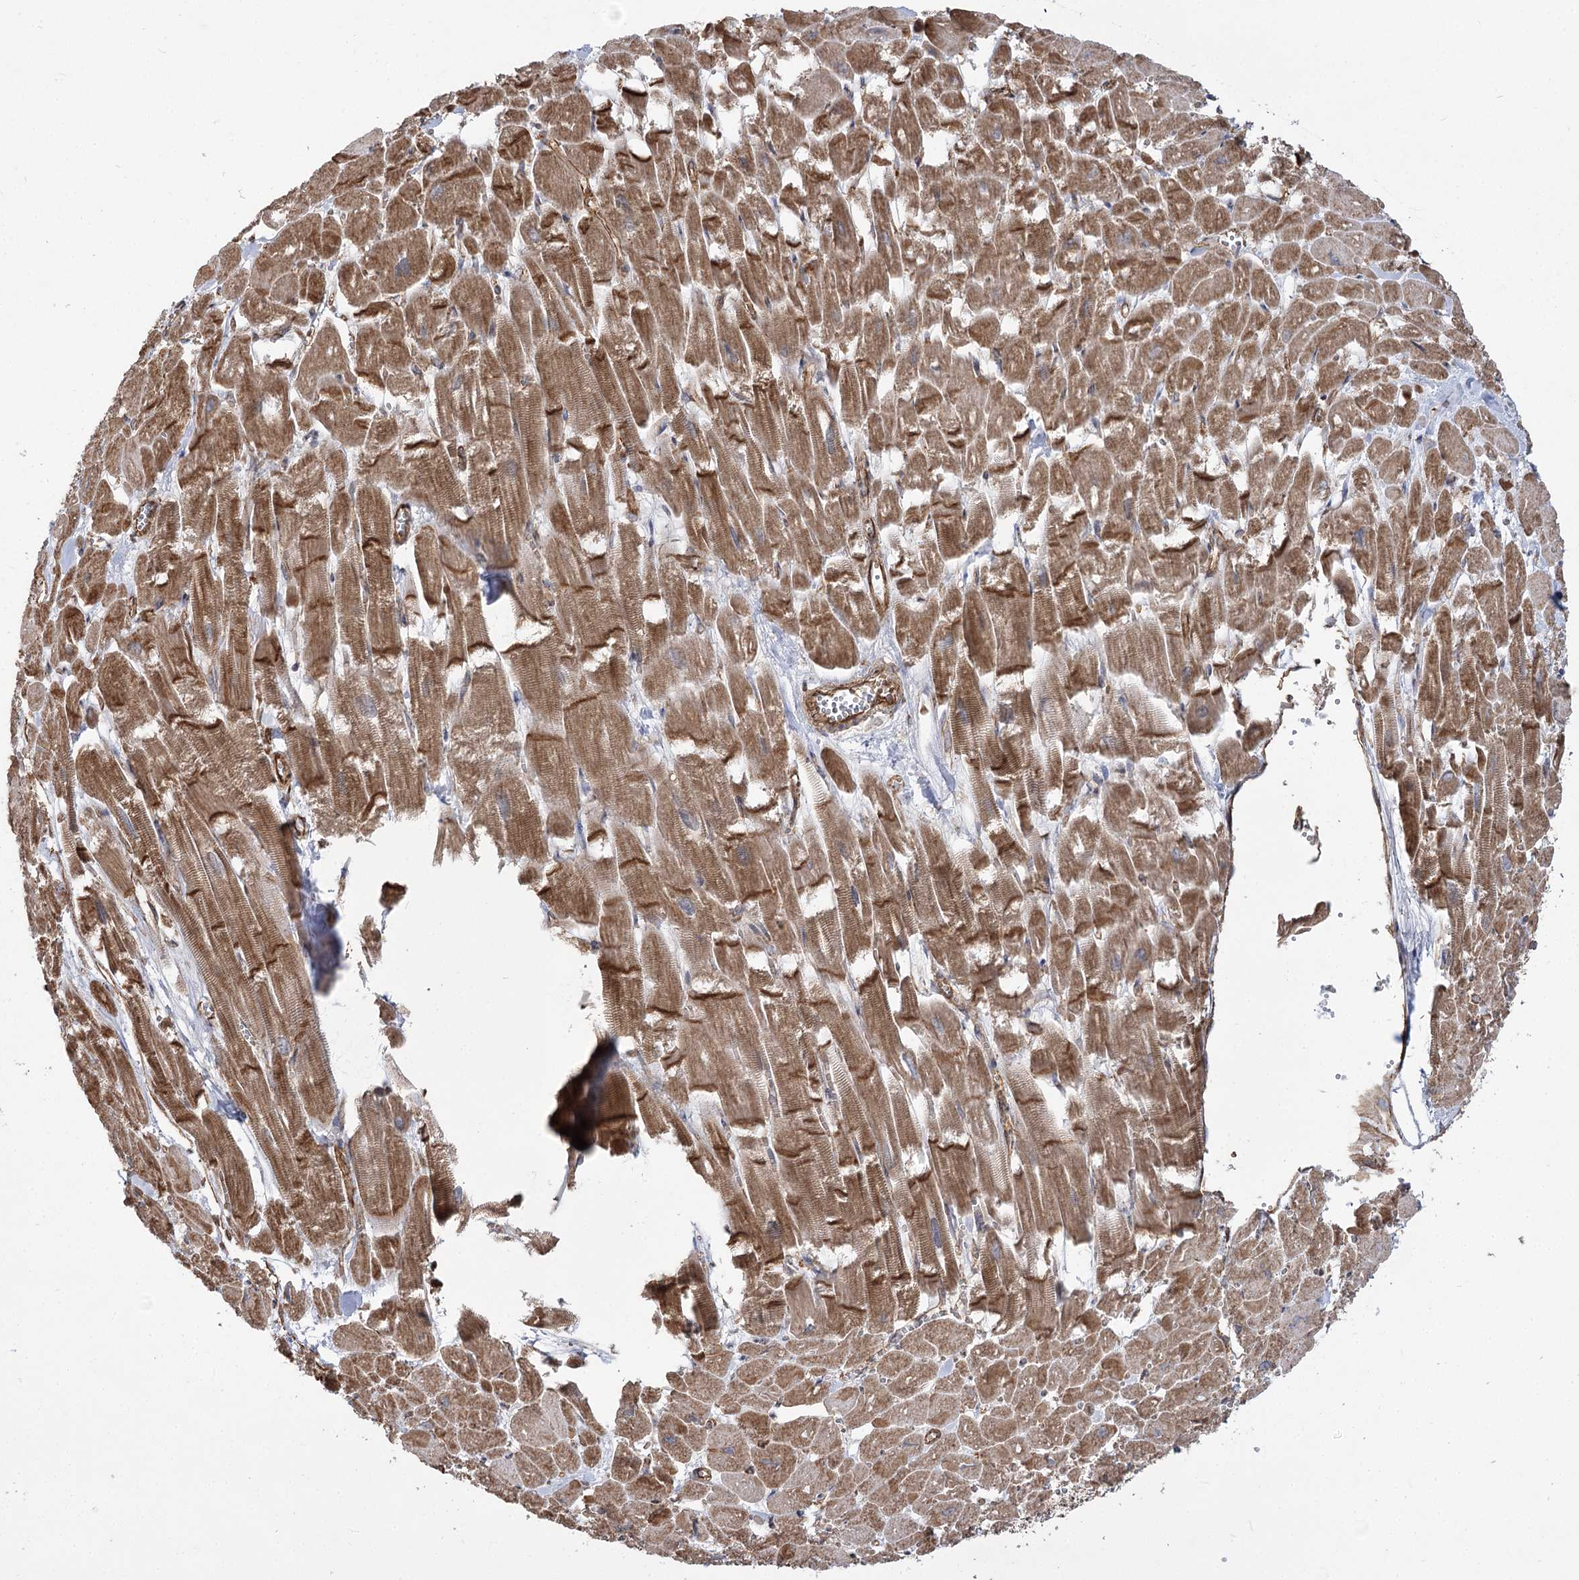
{"staining": {"intensity": "moderate", "quantity": ">75%", "location": "cytoplasmic/membranous"}, "tissue": "heart muscle", "cell_type": "Cardiomyocytes", "image_type": "normal", "snomed": [{"axis": "morphology", "description": "Normal tissue, NOS"}, {"axis": "topography", "description": "Heart"}], "caption": "This micrograph demonstrates unremarkable heart muscle stained with IHC to label a protein in brown. The cytoplasmic/membranous of cardiomyocytes show moderate positivity for the protein. Nuclei are counter-stained blue.", "gene": "SH3BP5L", "patient": {"sex": "male", "age": 54}}